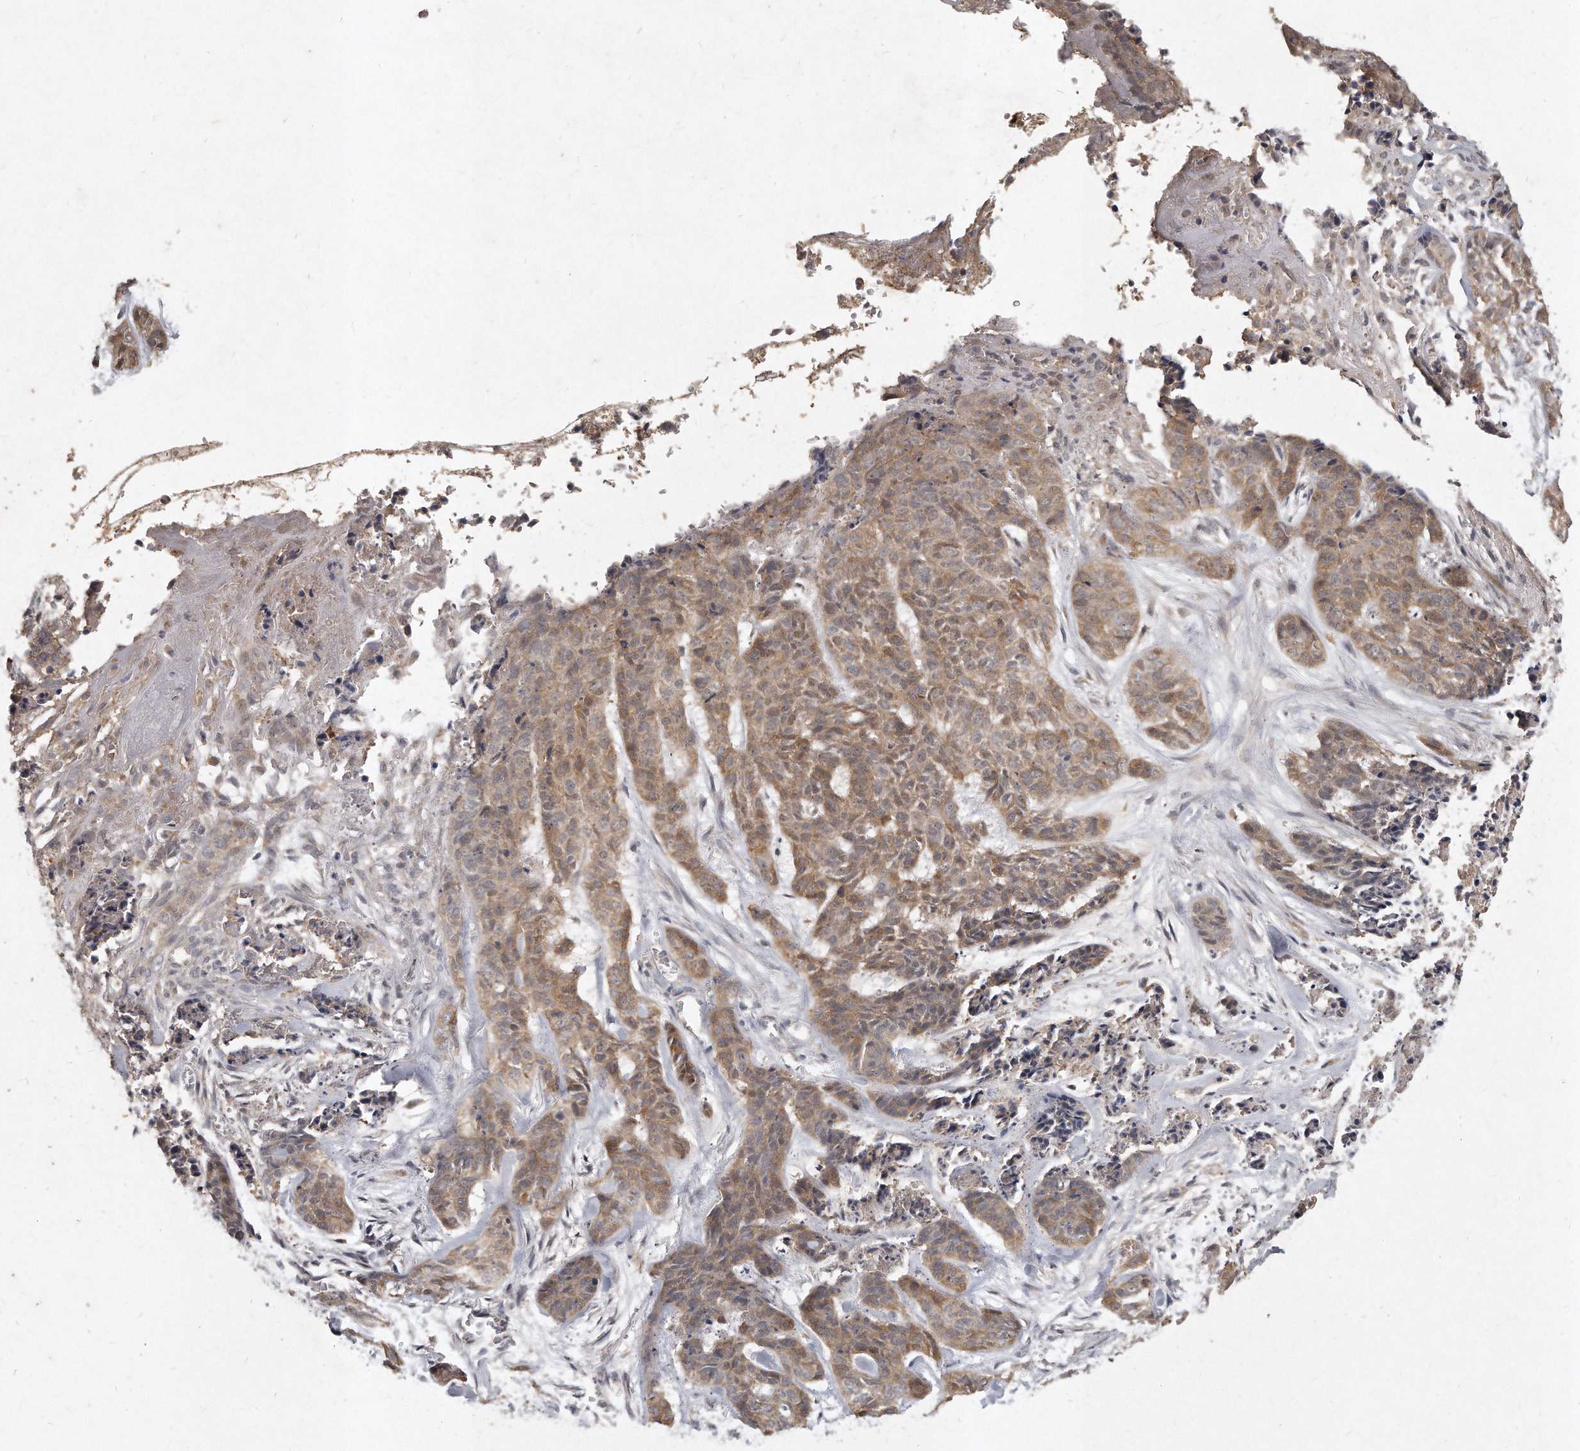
{"staining": {"intensity": "moderate", "quantity": ">75%", "location": "cytoplasmic/membranous"}, "tissue": "skin cancer", "cell_type": "Tumor cells", "image_type": "cancer", "snomed": [{"axis": "morphology", "description": "Basal cell carcinoma"}, {"axis": "topography", "description": "Skin"}], "caption": "IHC (DAB (3,3'-diaminobenzidine)) staining of human skin cancer demonstrates moderate cytoplasmic/membranous protein staining in approximately >75% of tumor cells. The protein is stained brown, and the nuclei are stained in blue (DAB (3,3'-diaminobenzidine) IHC with brightfield microscopy, high magnification).", "gene": "LGALS8", "patient": {"sex": "female", "age": 64}}